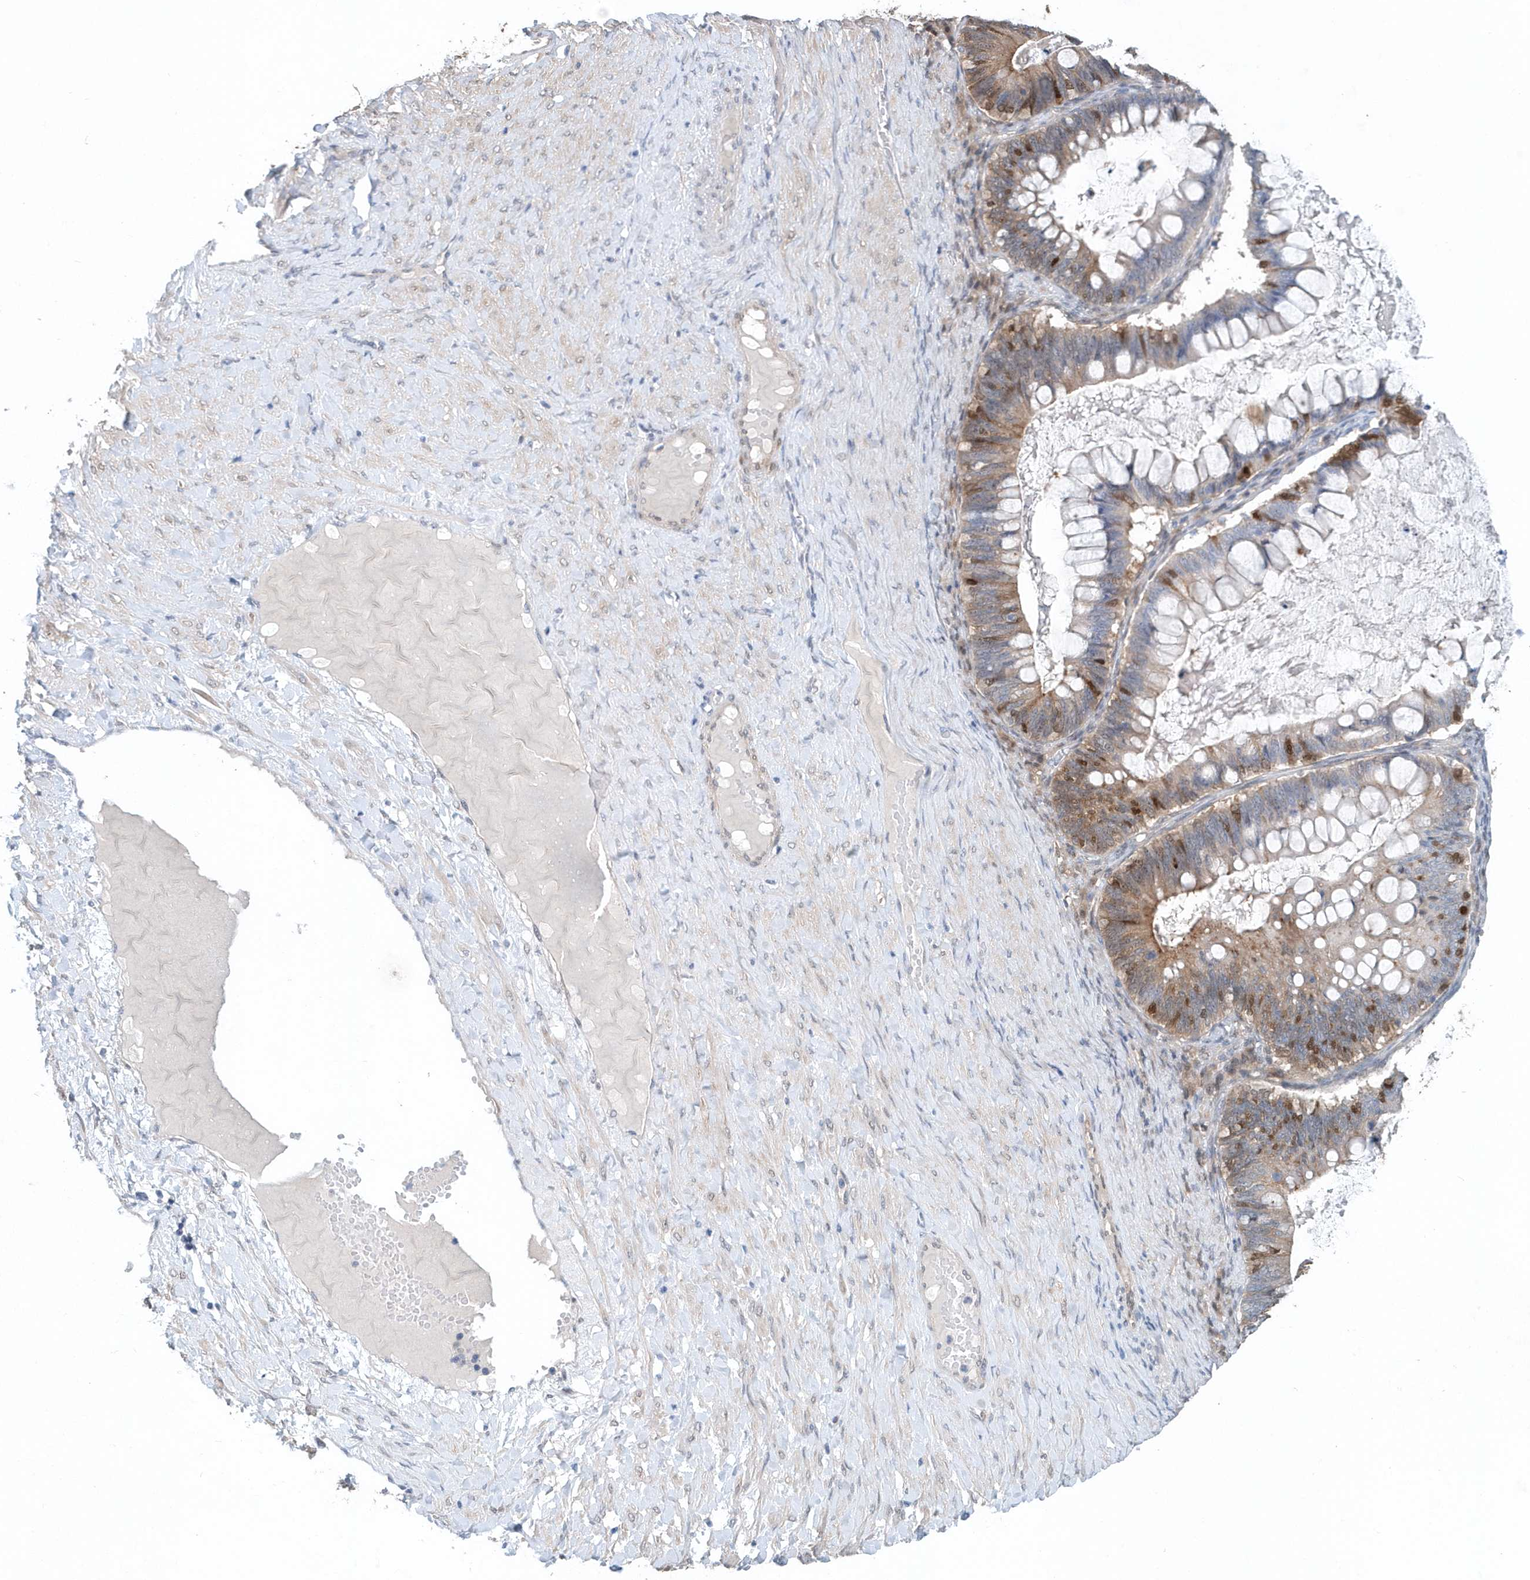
{"staining": {"intensity": "strong", "quantity": "<25%", "location": "cytoplasmic/membranous"}, "tissue": "ovarian cancer", "cell_type": "Tumor cells", "image_type": "cancer", "snomed": [{"axis": "morphology", "description": "Cystadenocarcinoma, mucinous, NOS"}, {"axis": "topography", "description": "Ovary"}], "caption": "Immunohistochemistry staining of ovarian cancer, which exhibits medium levels of strong cytoplasmic/membranous staining in approximately <25% of tumor cells indicating strong cytoplasmic/membranous protein positivity. The staining was performed using DAB (brown) for protein detection and nuclei were counterstained in hematoxylin (blue).", "gene": "PFN2", "patient": {"sex": "female", "age": 61}}